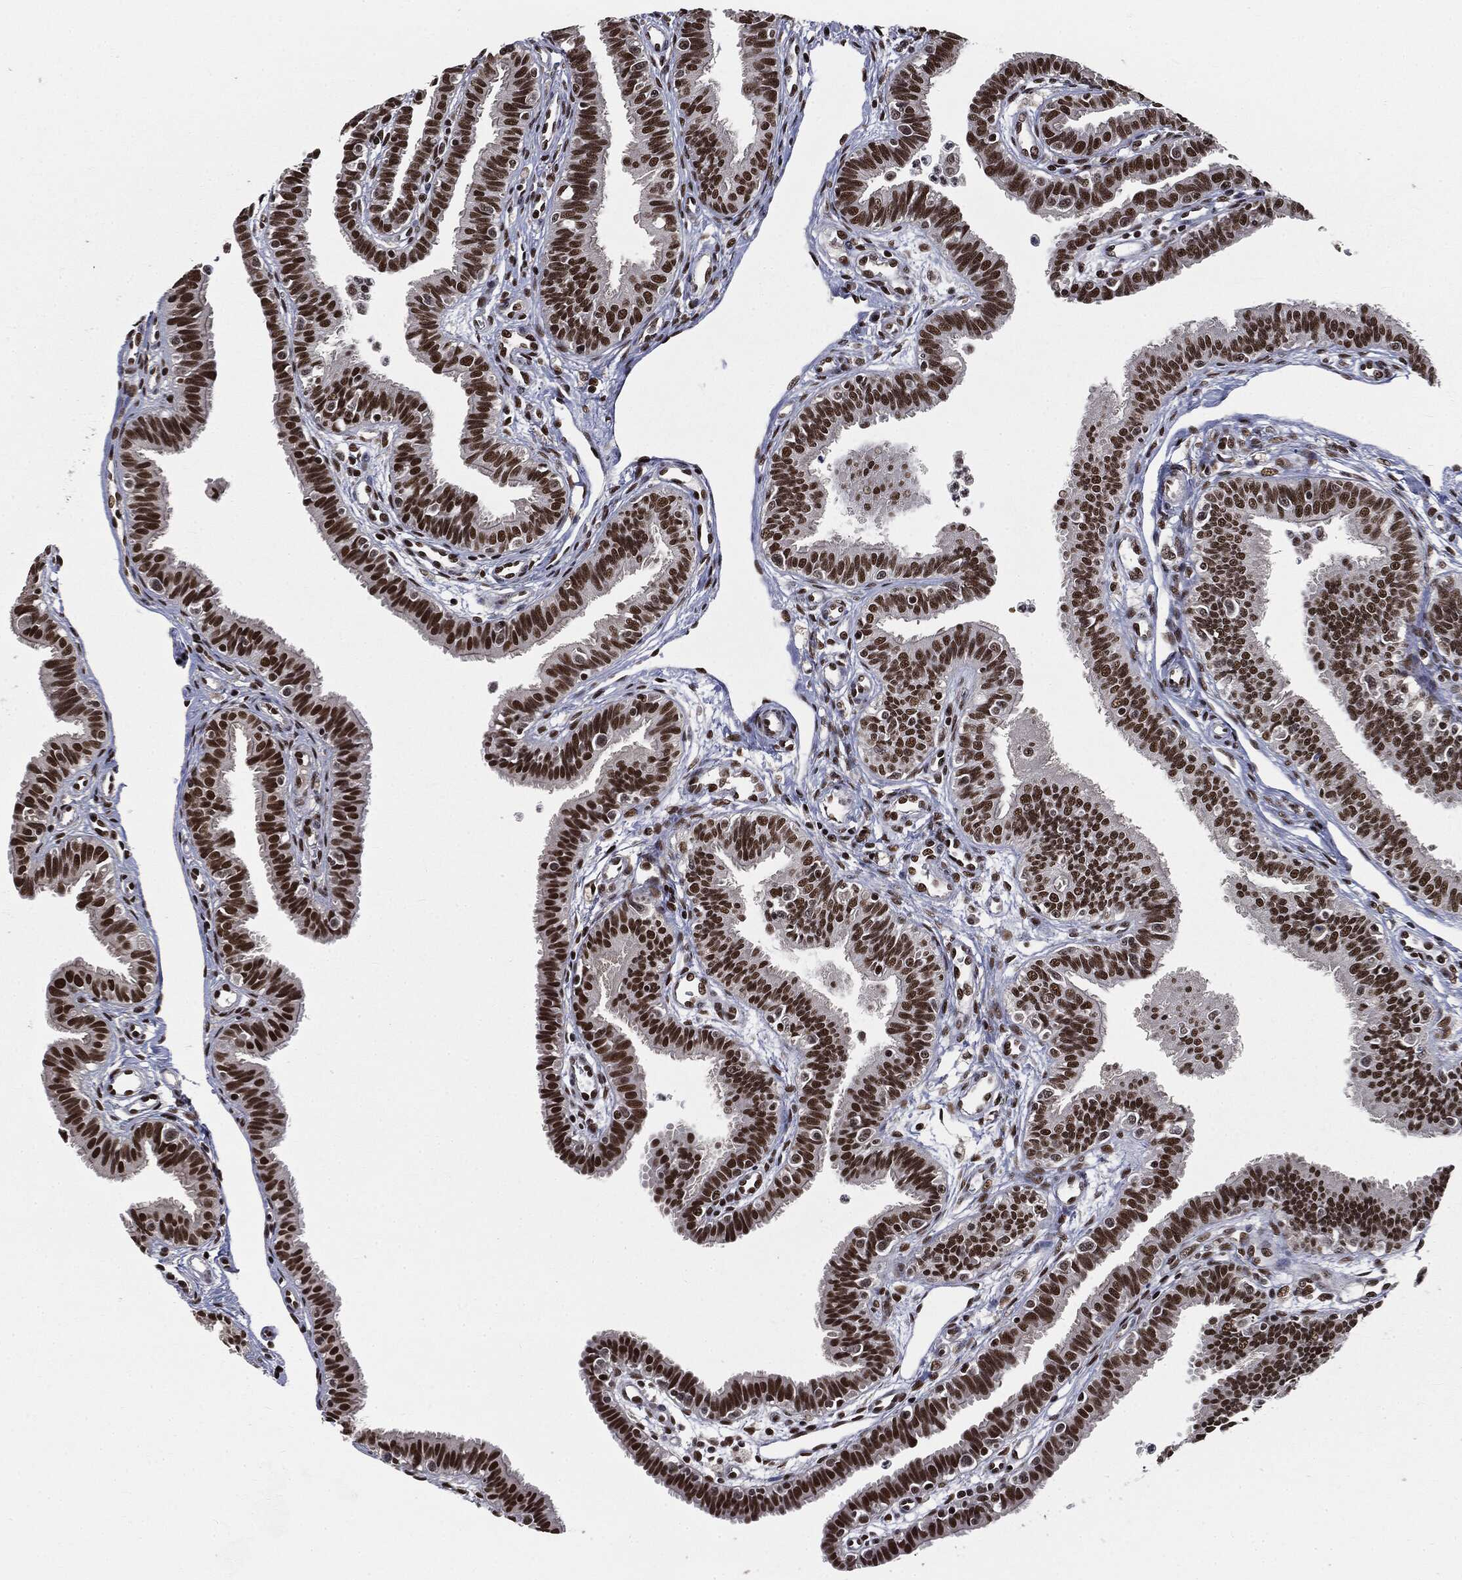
{"staining": {"intensity": "strong", "quantity": ">75%", "location": "nuclear"}, "tissue": "fallopian tube", "cell_type": "Glandular cells", "image_type": "normal", "snomed": [{"axis": "morphology", "description": "Normal tissue, NOS"}, {"axis": "topography", "description": "Fallopian tube"}], "caption": "Immunohistochemistry (IHC) image of unremarkable human fallopian tube stained for a protein (brown), which reveals high levels of strong nuclear expression in approximately >75% of glandular cells.", "gene": "DPH2", "patient": {"sex": "female", "age": 36}}